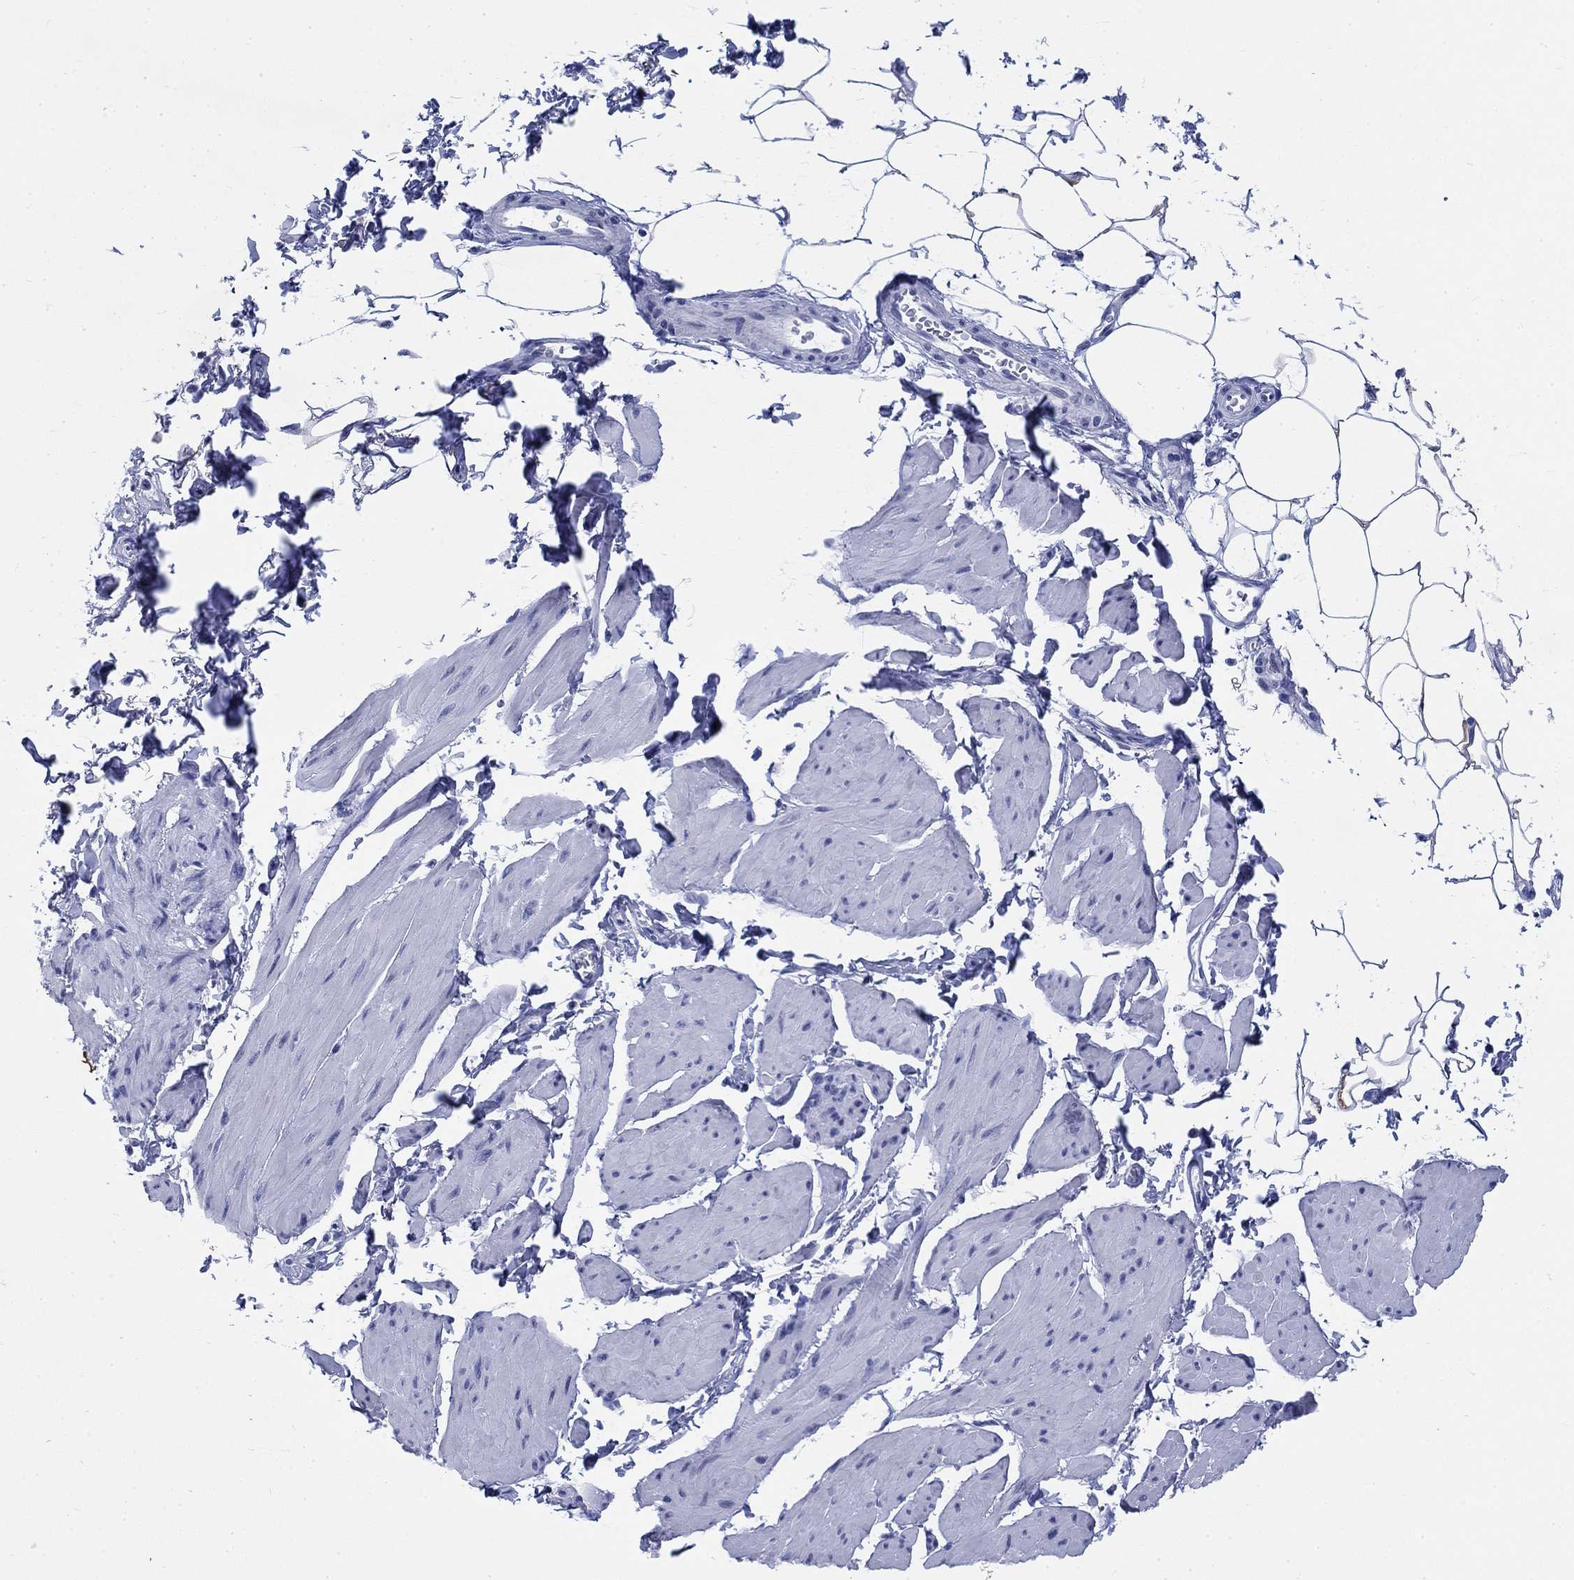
{"staining": {"intensity": "negative", "quantity": "none", "location": "none"}, "tissue": "smooth muscle", "cell_type": "Smooth muscle cells", "image_type": "normal", "snomed": [{"axis": "morphology", "description": "Normal tissue, NOS"}, {"axis": "topography", "description": "Adipose tissue"}, {"axis": "topography", "description": "Smooth muscle"}, {"axis": "topography", "description": "Peripheral nerve tissue"}], "caption": "Immunohistochemistry (IHC) image of benign smooth muscle: smooth muscle stained with DAB (3,3'-diaminobenzidine) exhibits no significant protein expression in smooth muscle cells. (DAB (3,3'-diaminobenzidine) immunohistochemistry, high magnification).", "gene": "KRT76", "patient": {"sex": "male", "age": 83}}